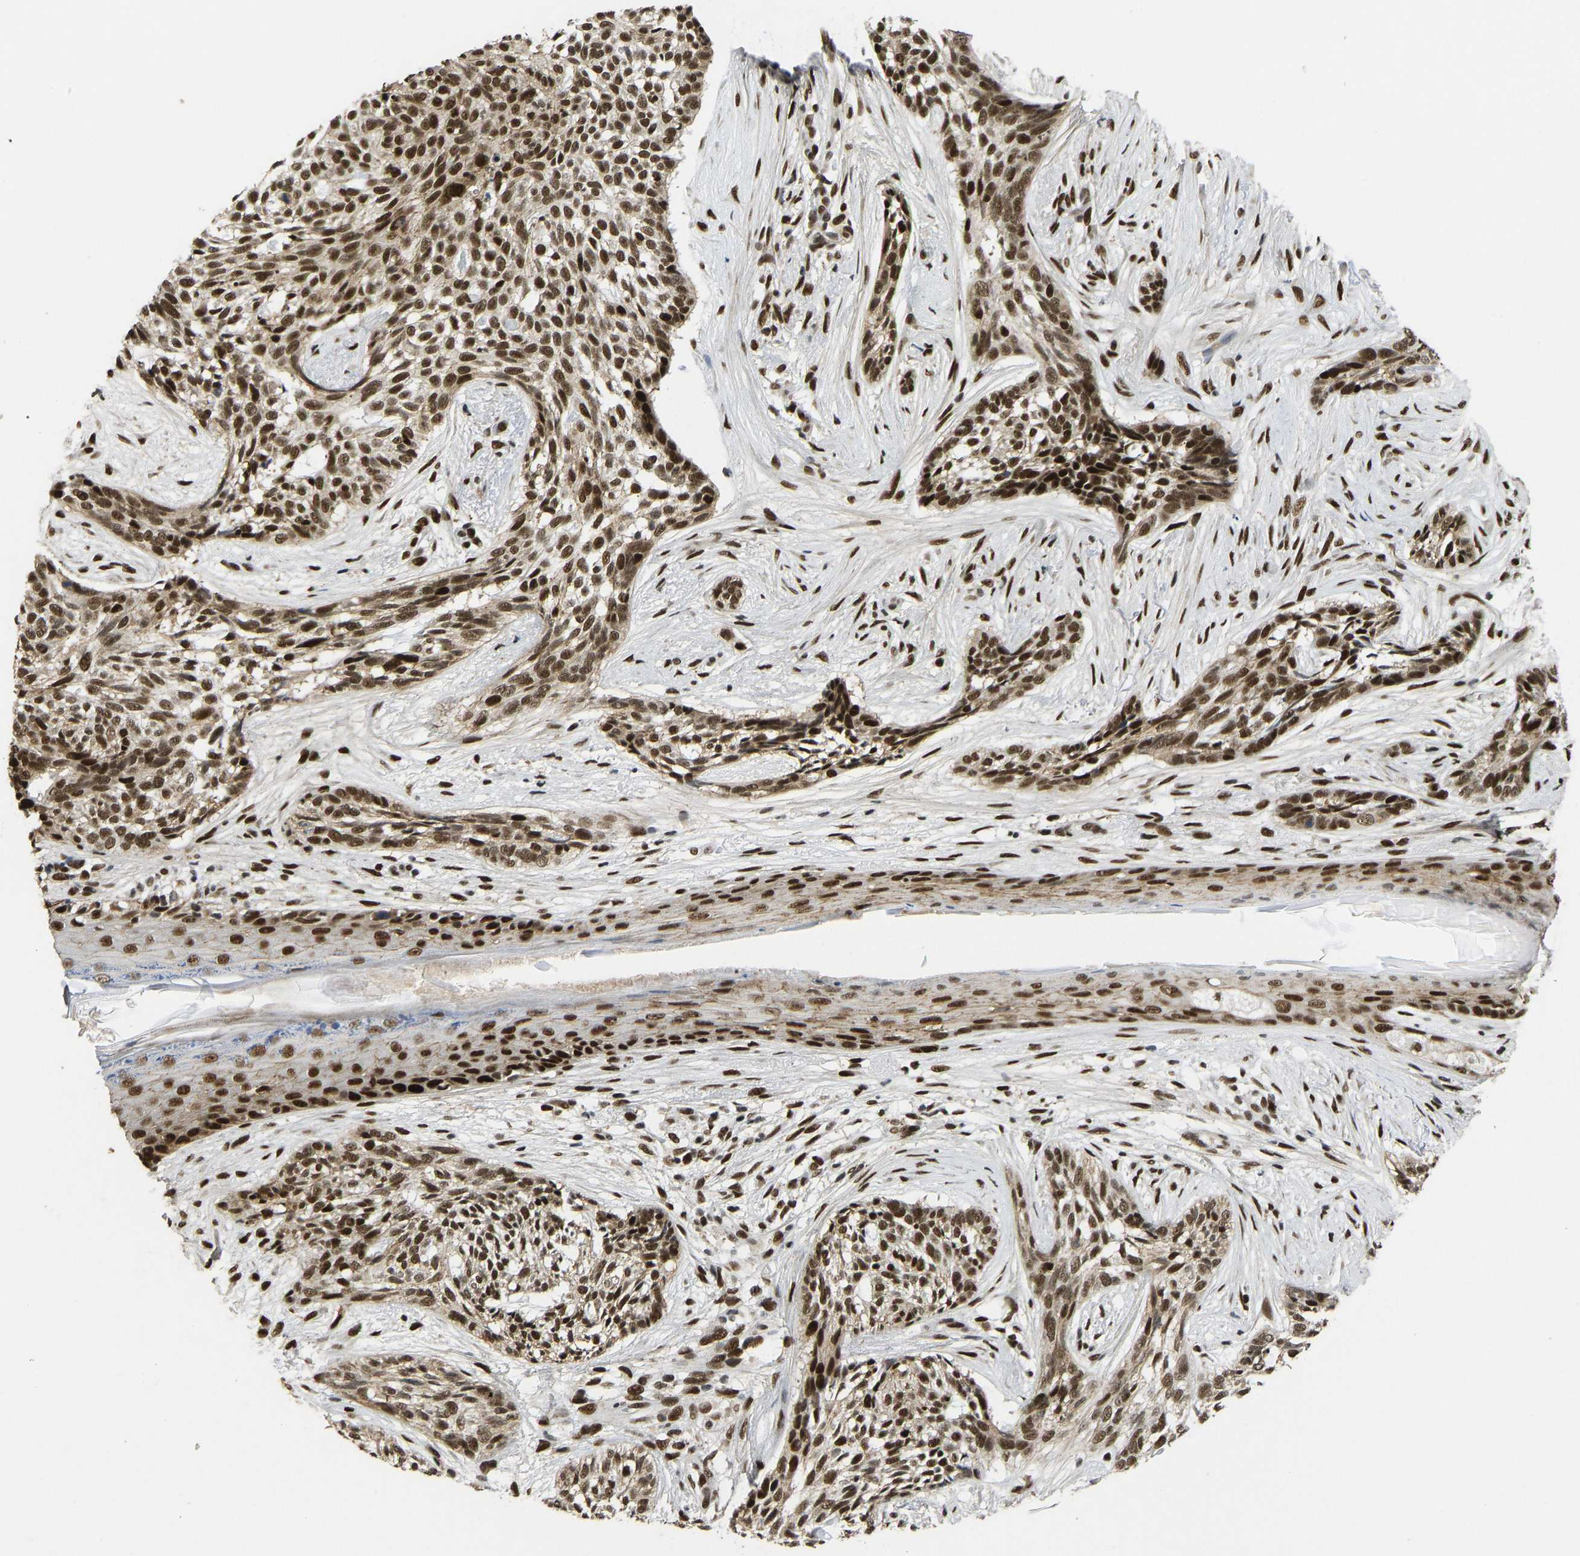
{"staining": {"intensity": "strong", "quantity": ">75%", "location": "nuclear"}, "tissue": "skin cancer", "cell_type": "Tumor cells", "image_type": "cancer", "snomed": [{"axis": "morphology", "description": "Basal cell carcinoma"}, {"axis": "topography", "description": "Skin"}], "caption": "This histopathology image demonstrates skin cancer stained with immunohistochemistry (IHC) to label a protein in brown. The nuclear of tumor cells show strong positivity for the protein. Nuclei are counter-stained blue.", "gene": "FOXK1", "patient": {"sex": "female", "age": 88}}